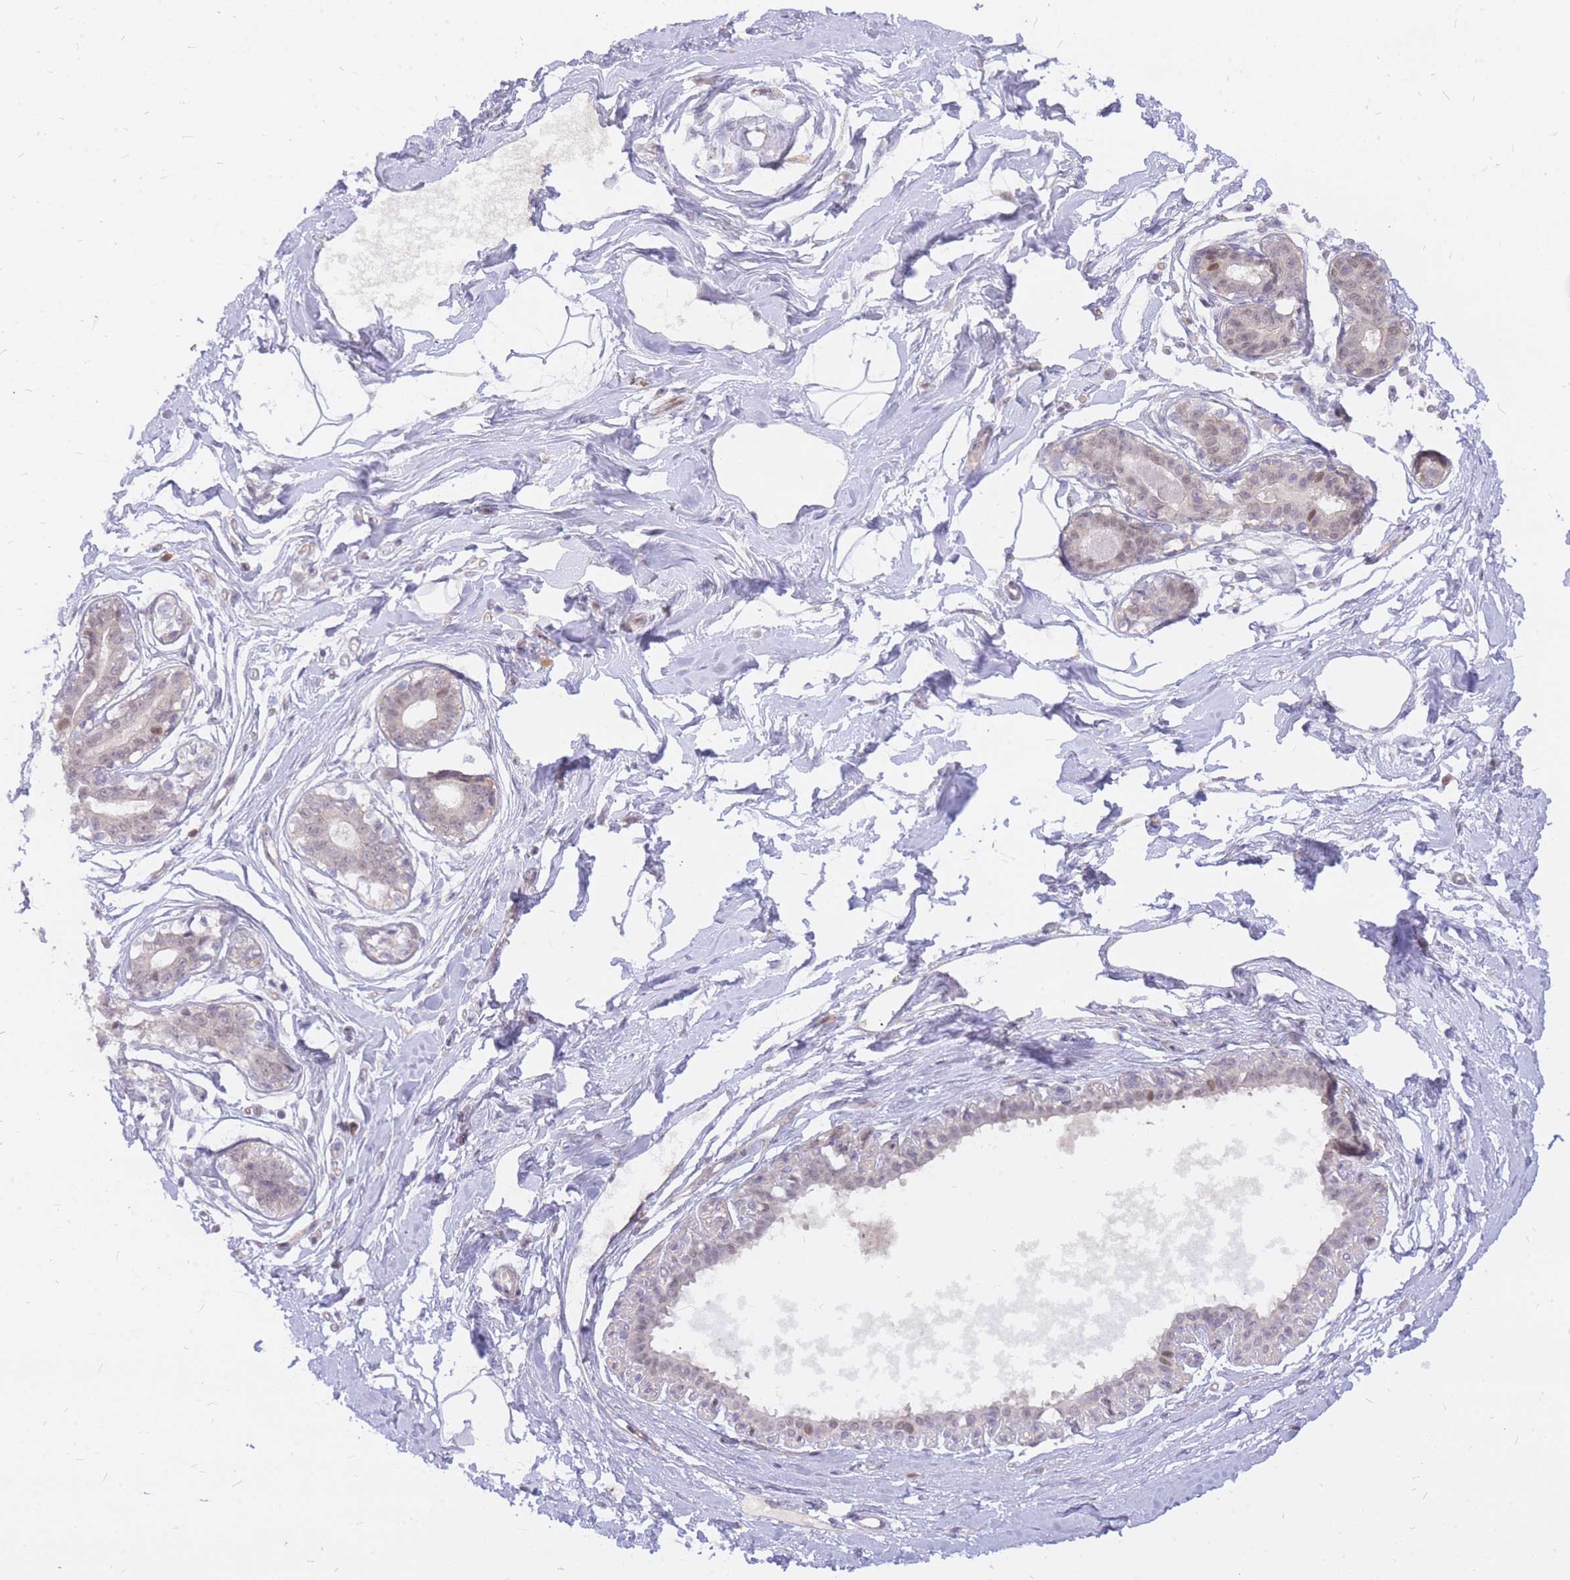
{"staining": {"intensity": "negative", "quantity": "none", "location": "none"}, "tissue": "breast", "cell_type": "Adipocytes", "image_type": "normal", "snomed": [{"axis": "morphology", "description": "Normal tissue, NOS"}, {"axis": "topography", "description": "Breast"}], "caption": "An immunohistochemistry (IHC) histopathology image of benign breast is shown. There is no staining in adipocytes of breast. (Brightfield microscopy of DAB IHC at high magnification).", "gene": "TLE2", "patient": {"sex": "female", "age": 45}}